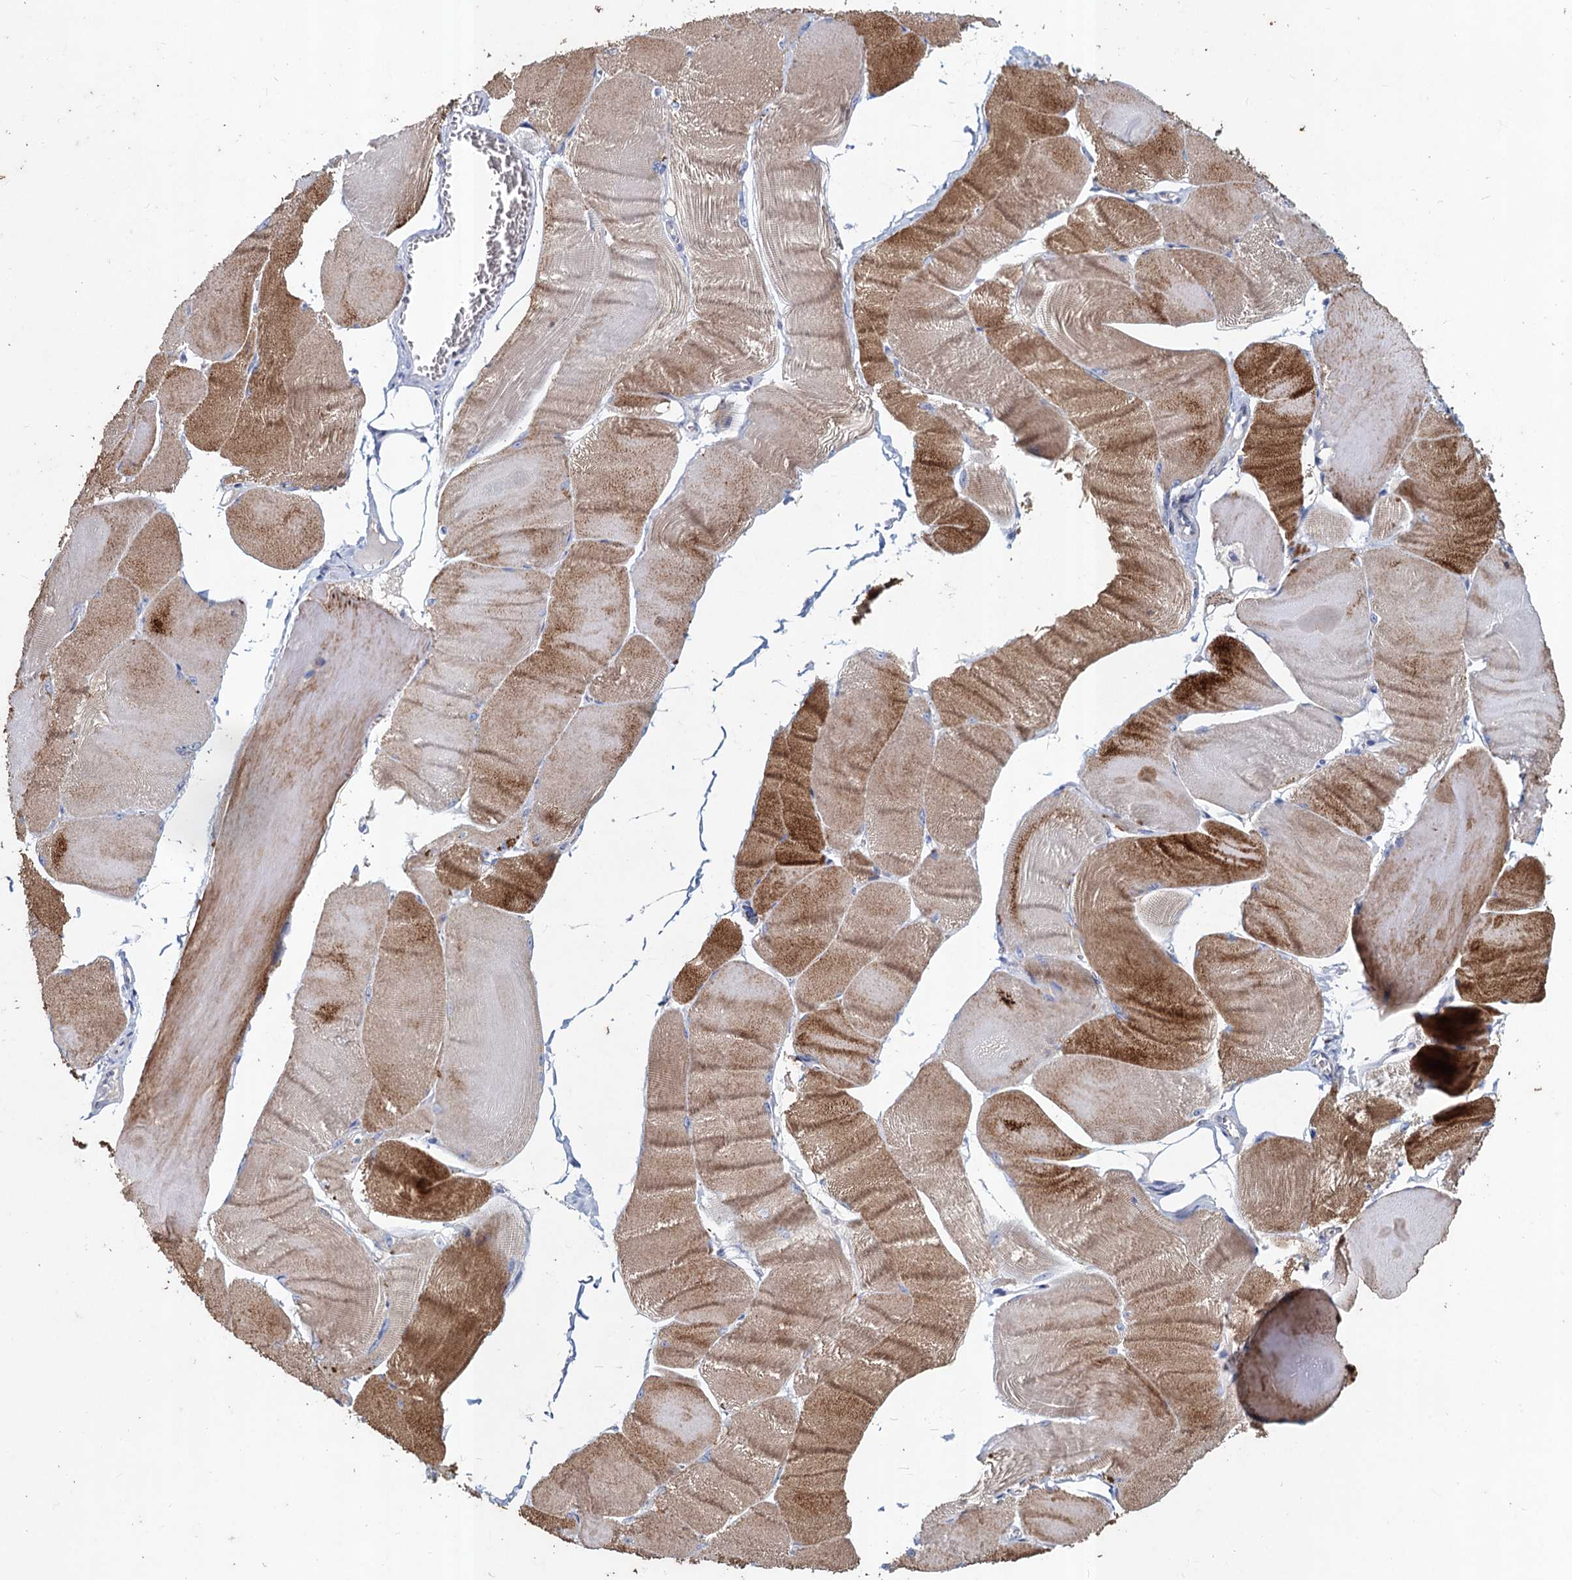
{"staining": {"intensity": "strong", "quantity": ">75%", "location": "cytoplasmic/membranous"}, "tissue": "skeletal muscle", "cell_type": "Myocytes", "image_type": "normal", "snomed": [{"axis": "morphology", "description": "Normal tissue, NOS"}, {"axis": "morphology", "description": "Basal cell carcinoma"}, {"axis": "topography", "description": "Skeletal muscle"}], "caption": "The micrograph exhibits staining of unremarkable skeletal muscle, revealing strong cytoplasmic/membranous protein expression (brown color) within myocytes.", "gene": "TMX2", "patient": {"sex": "female", "age": 64}}